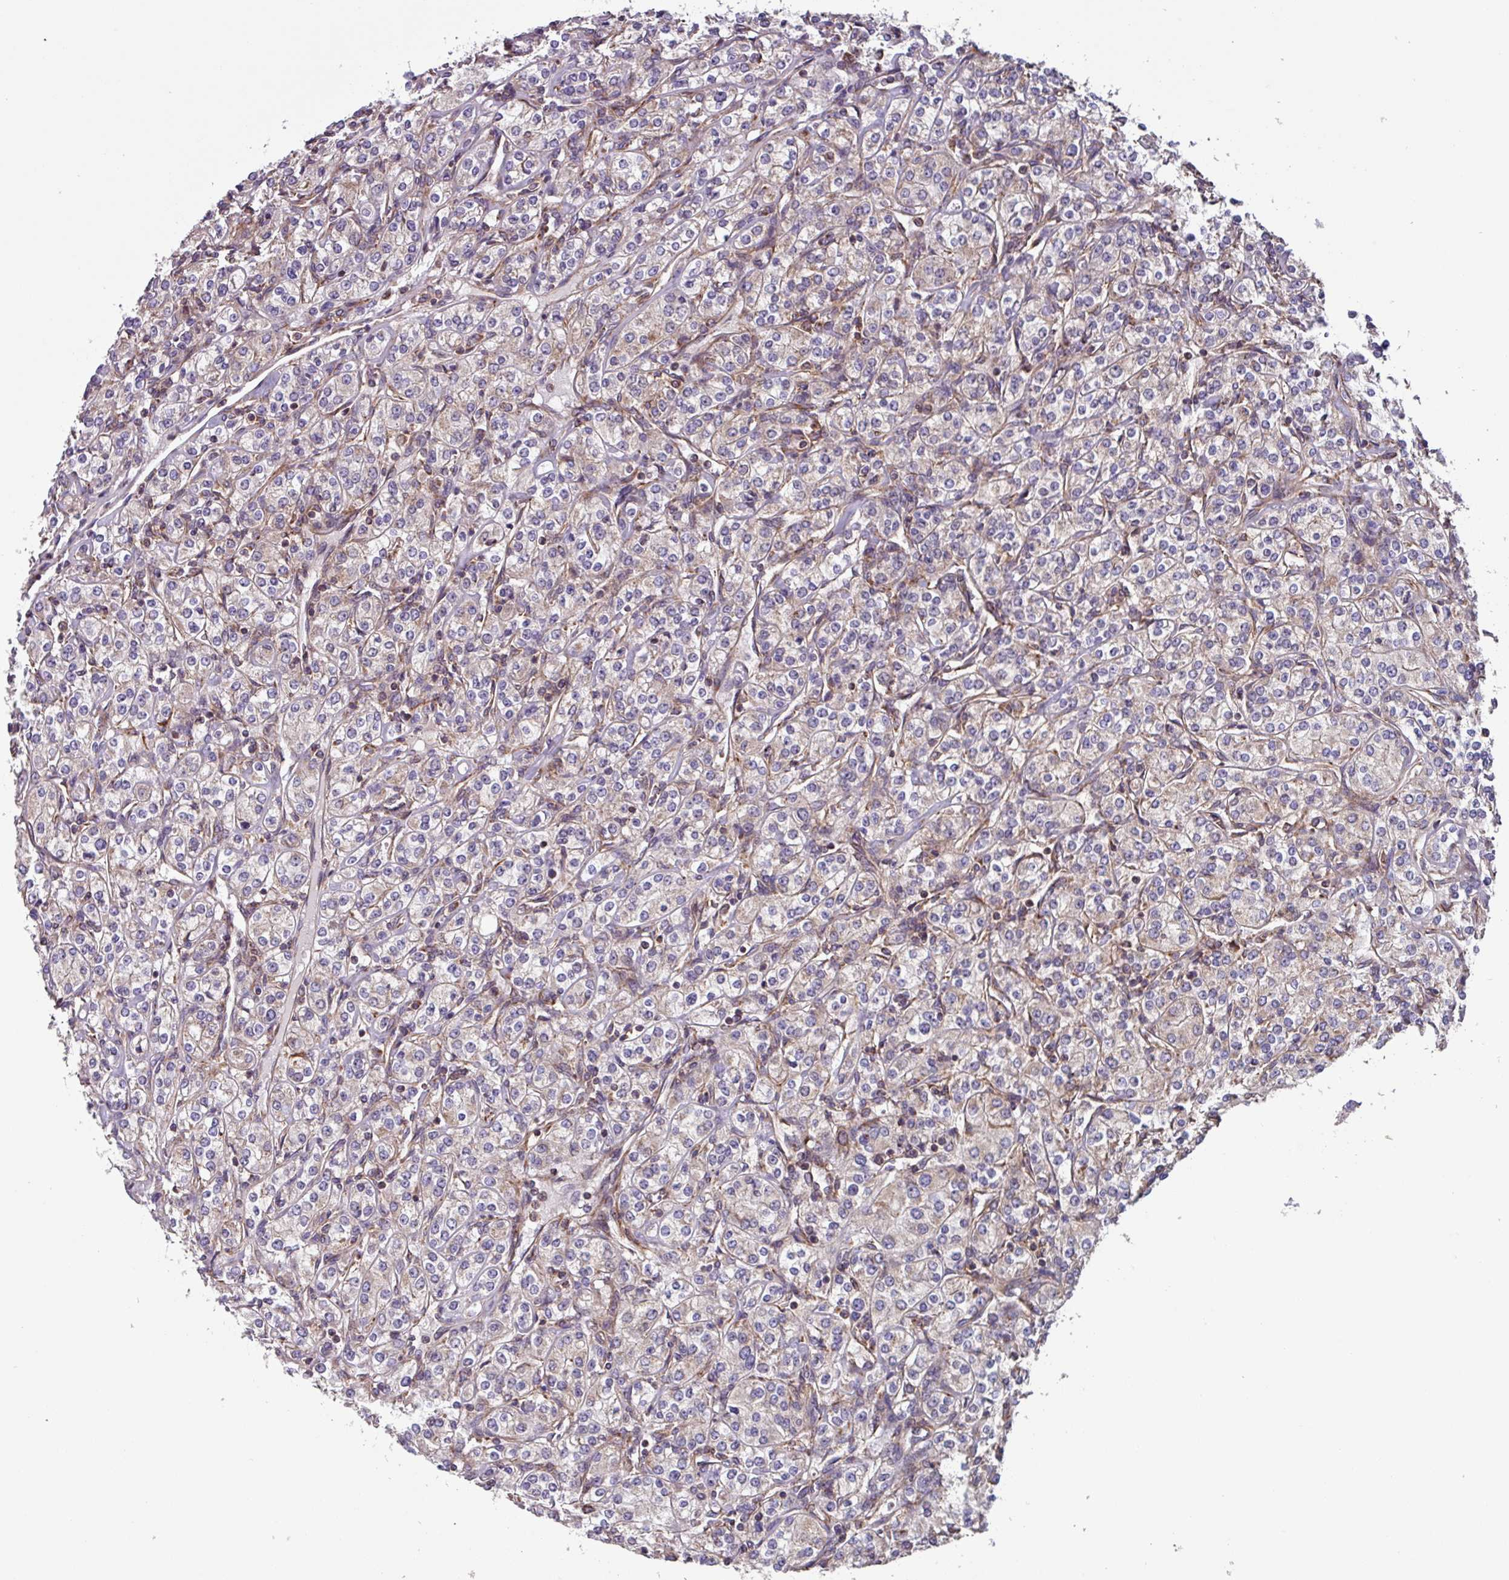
{"staining": {"intensity": "weak", "quantity": "25%-75%", "location": "cytoplasmic/membranous"}, "tissue": "renal cancer", "cell_type": "Tumor cells", "image_type": "cancer", "snomed": [{"axis": "morphology", "description": "Adenocarcinoma, NOS"}, {"axis": "topography", "description": "Kidney"}], "caption": "DAB immunohistochemical staining of renal cancer displays weak cytoplasmic/membranous protein positivity in about 25%-75% of tumor cells.", "gene": "PLEKHD1", "patient": {"sex": "male", "age": 77}}